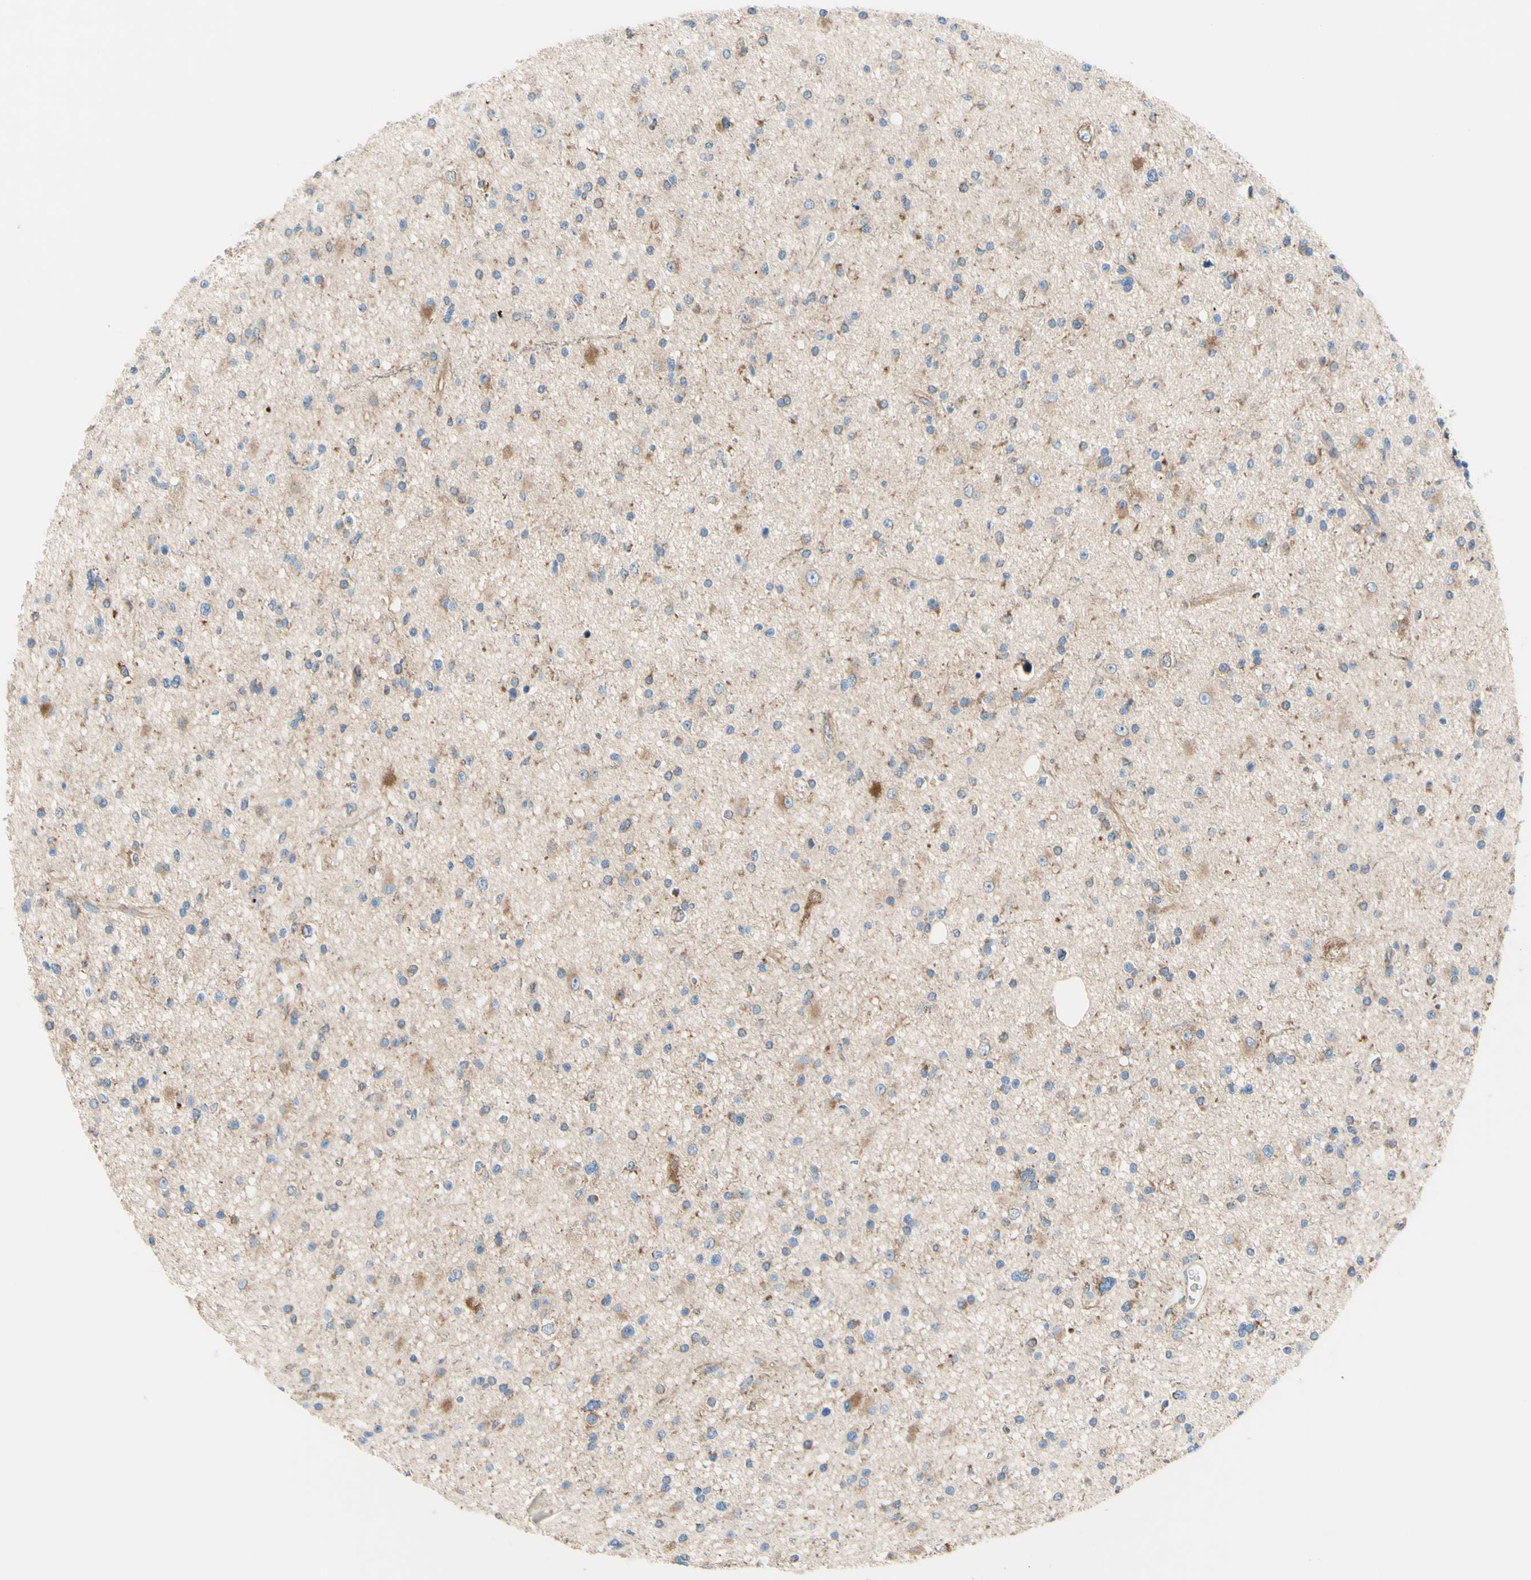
{"staining": {"intensity": "weak", "quantity": "<25%", "location": "cytoplasmic/membranous"}, "tissue": "glioma", "cell_type": "Tumor cells", "image_type": "cancer", "snomed": [{"axis": "morphology", "description": "Glioma, malignant, High grade"}, {"axis": "topography", "description": "Brain"}], "caption": "Human glioma stained for a protein using immunohistochemistry exhibits no expression in tumor cells.", "gene": "RETREG2", "patient": {"sex": "male", "age": 33}}